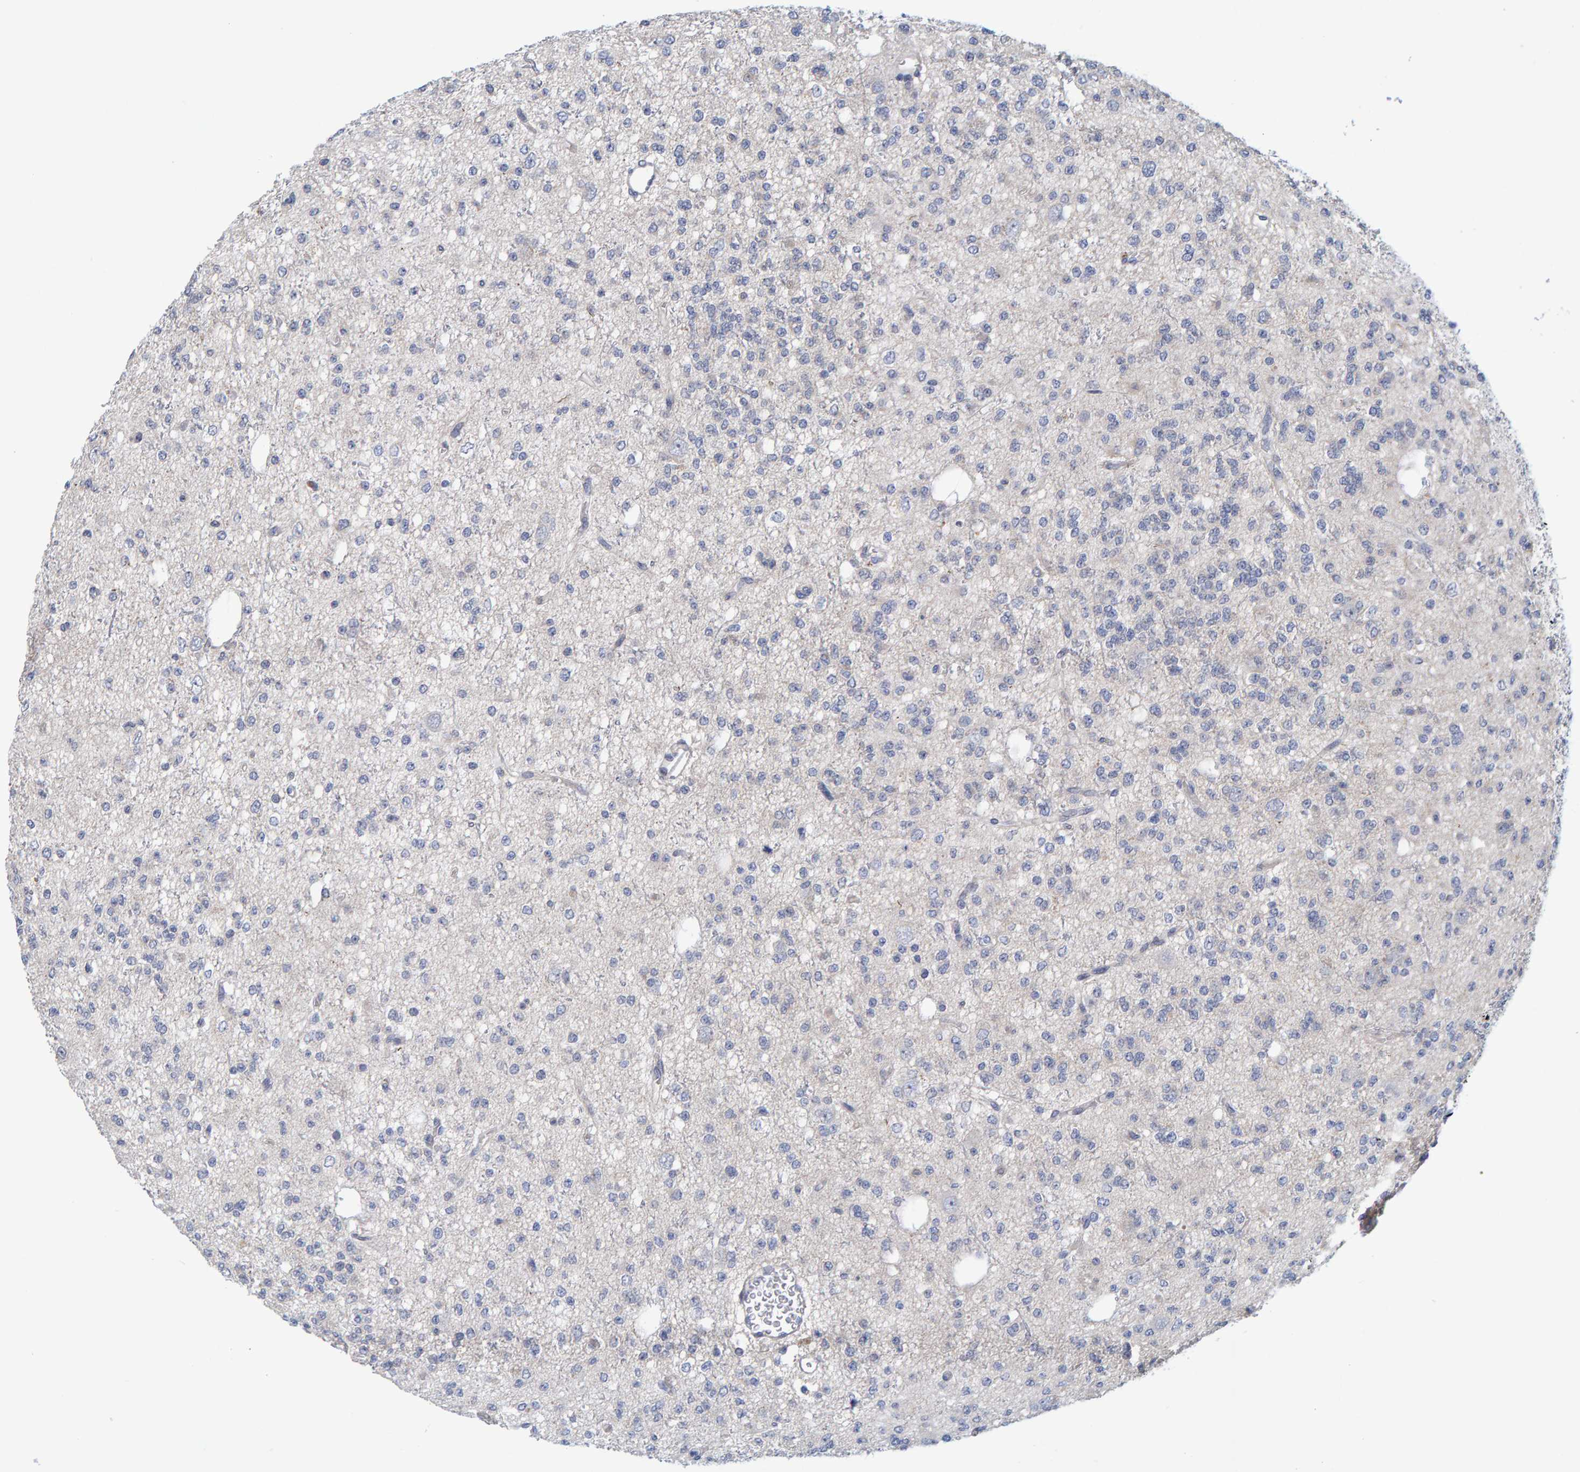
{"staining": {"intensity": "negative", "quantity": "none", "location": "none"}, "tissue": "glioma", "cell_type": "Tumor cells", "image_type": "cancer", "snomed": [{"axis": "morphology", "description": "Glioma, malignant, Low grade"}, {"axis": "topography", "description": "Brain"}], "caption": "Immunohistochemistry (IHC) photomicrograph of human malignant low-grade glioma stained for a protein (brown), which reveals no expression in tumor cells.", "gene": "ZNF77", "patient": {"sex": "male", "age": 38}}